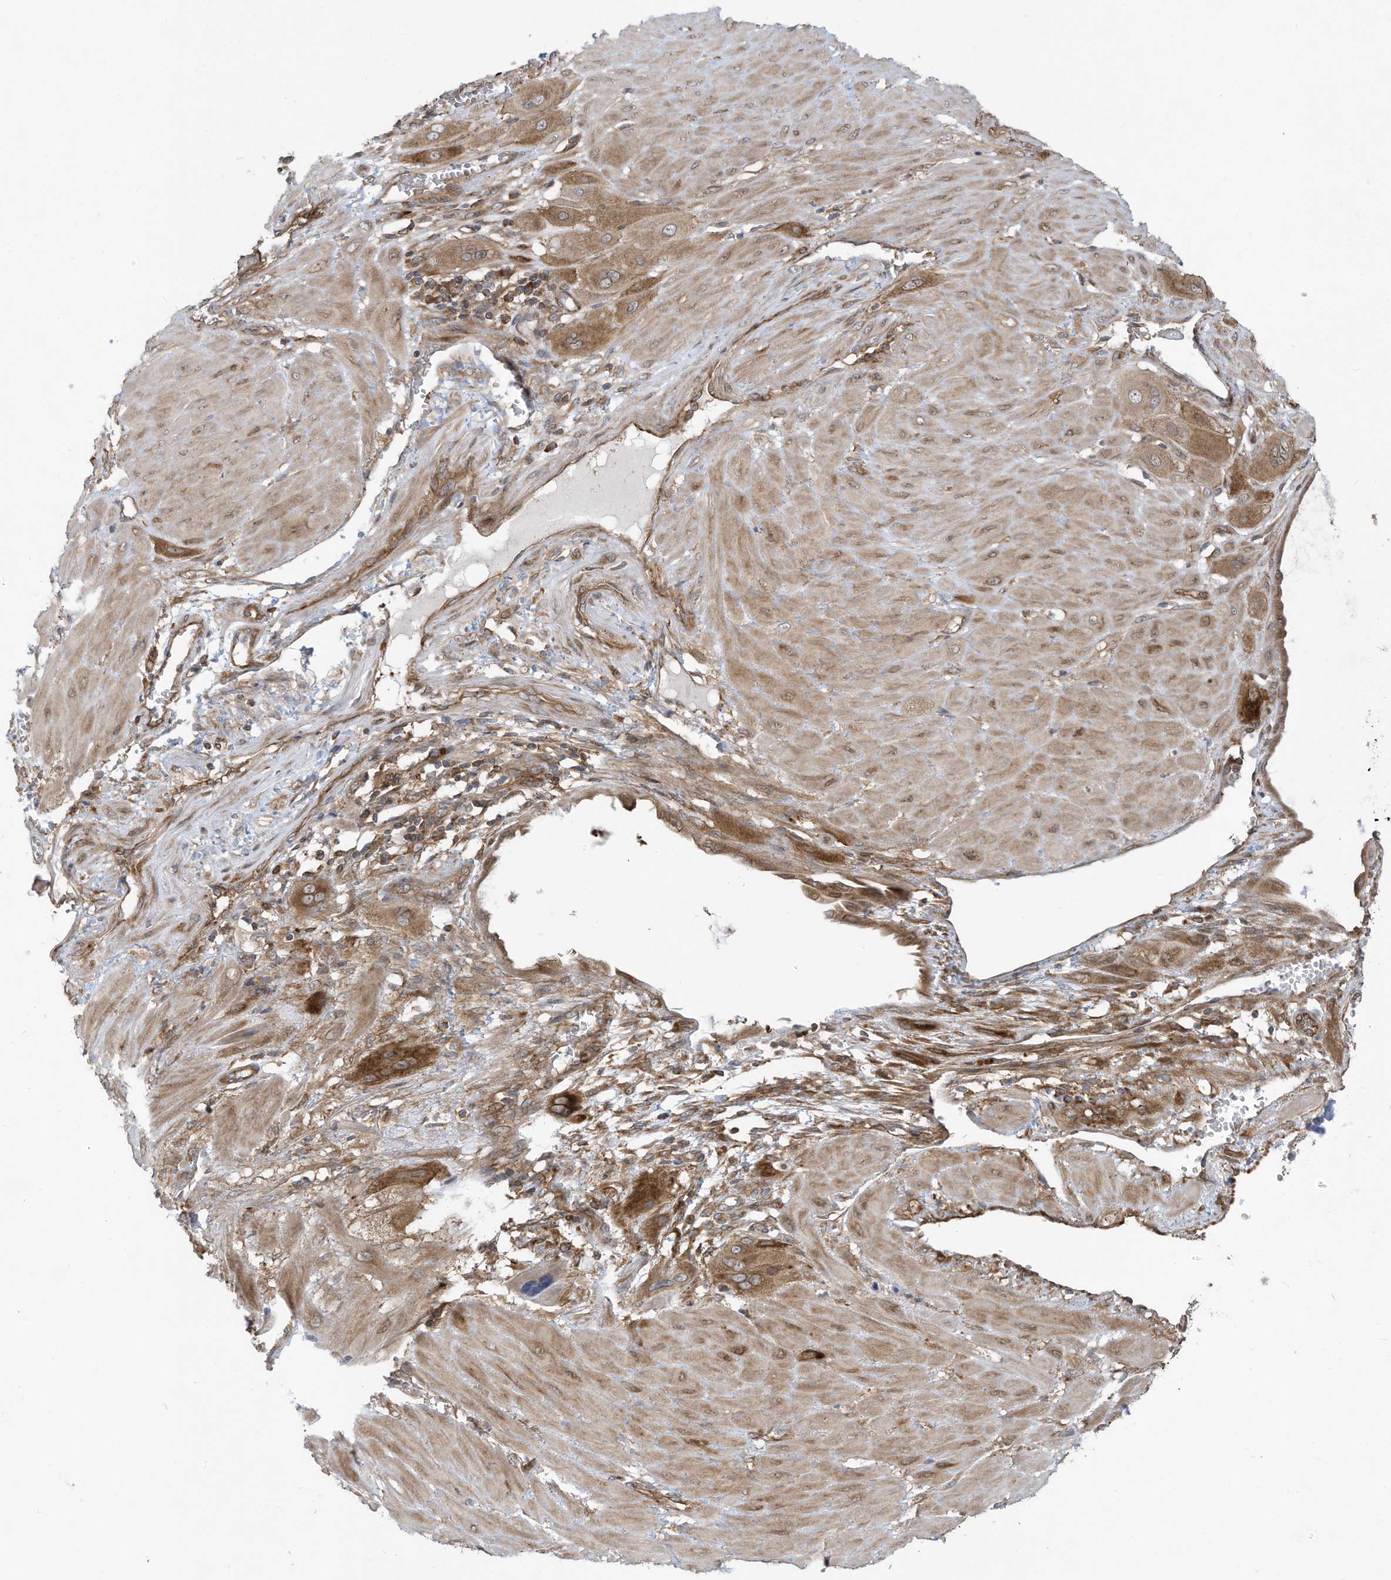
{"staining": {"intensity": "moderate", "quantity": ">75%", "location": "cytoplasmic/membranous"}, "tissue": "cervical cancer", "cell_type": "Tumor cells", "image_type": "cancer", "snomed": [{"axis": "morphology", "description": "Squamous cell carcinoma, NOS"}, {"axis": "topography", "description": "Cervix"}], "caption": "Protein staining demonstrates moderate cytoplasmic/membranous positivity in about >75% of tumor cells in cervical cancer (squamous cell carcinoma).", "gene": "USE1", "patient": {"sex": "female", "age": 34}}